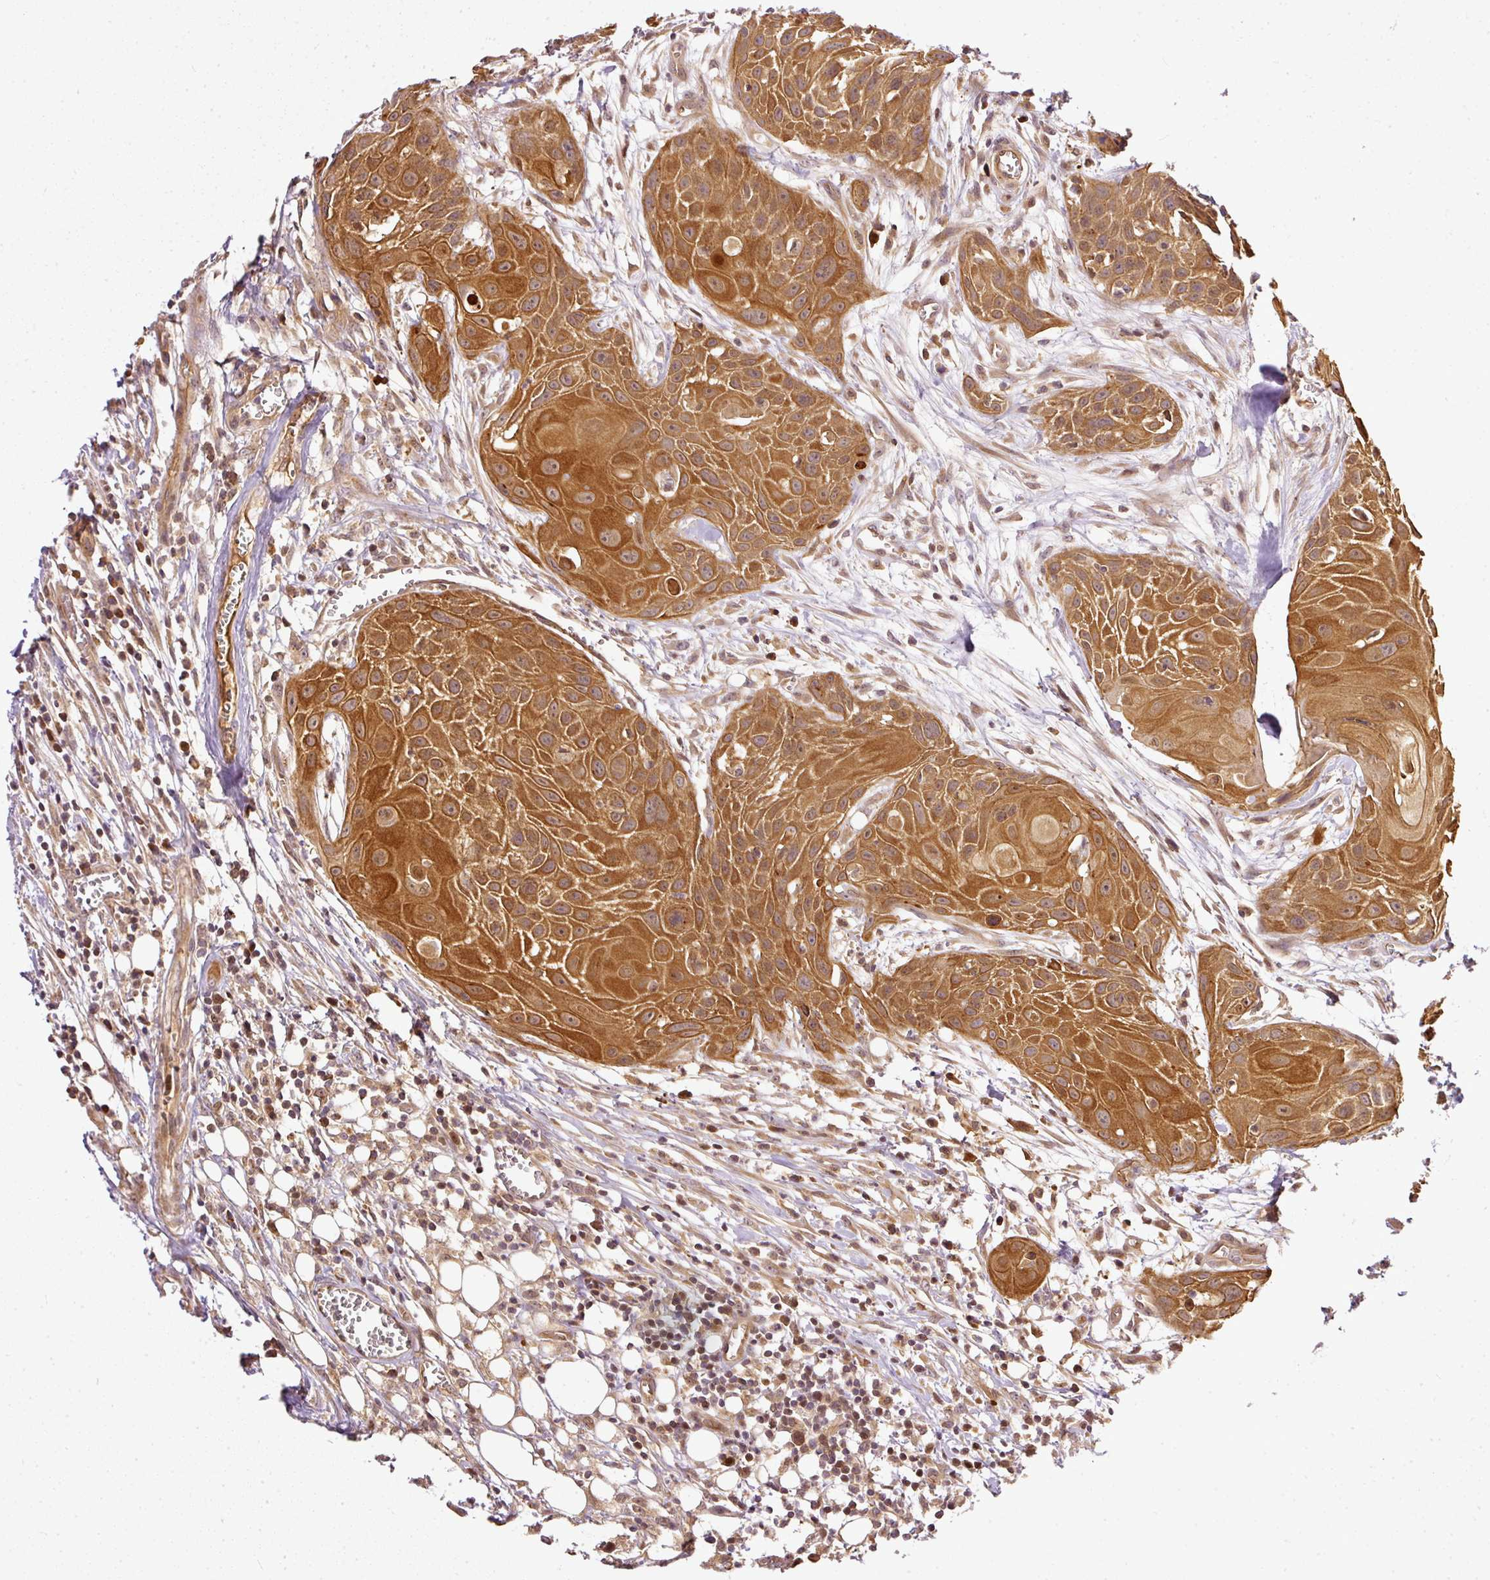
{"staining": {"intensity": "strong", "quantity": ">75%", "location": "cytoplasmic/membranous"}, "tissue": "head and neck cancer", "cell_type": "Tumor cells", "image_type": "cancer", "snomed": [{"axis": "morphology", "description": "Squamous cell carcinoma, NOS"}, {"axis": "topography", "description": "Lymph node"}, {"axis": "topography", "description": "Salivary gland"}, {"axis": "topography", "description": "Head-Neck"}], "caption": "Immunohistochemical staining of human squamous cell carcinoma (head and neck) displays high levels of strong cytoplasmic/membranous protein staining in approximately >75% of tumor cells.", "gene": "MIF4GD", "patient": {"sex": "female", "age": 74}}